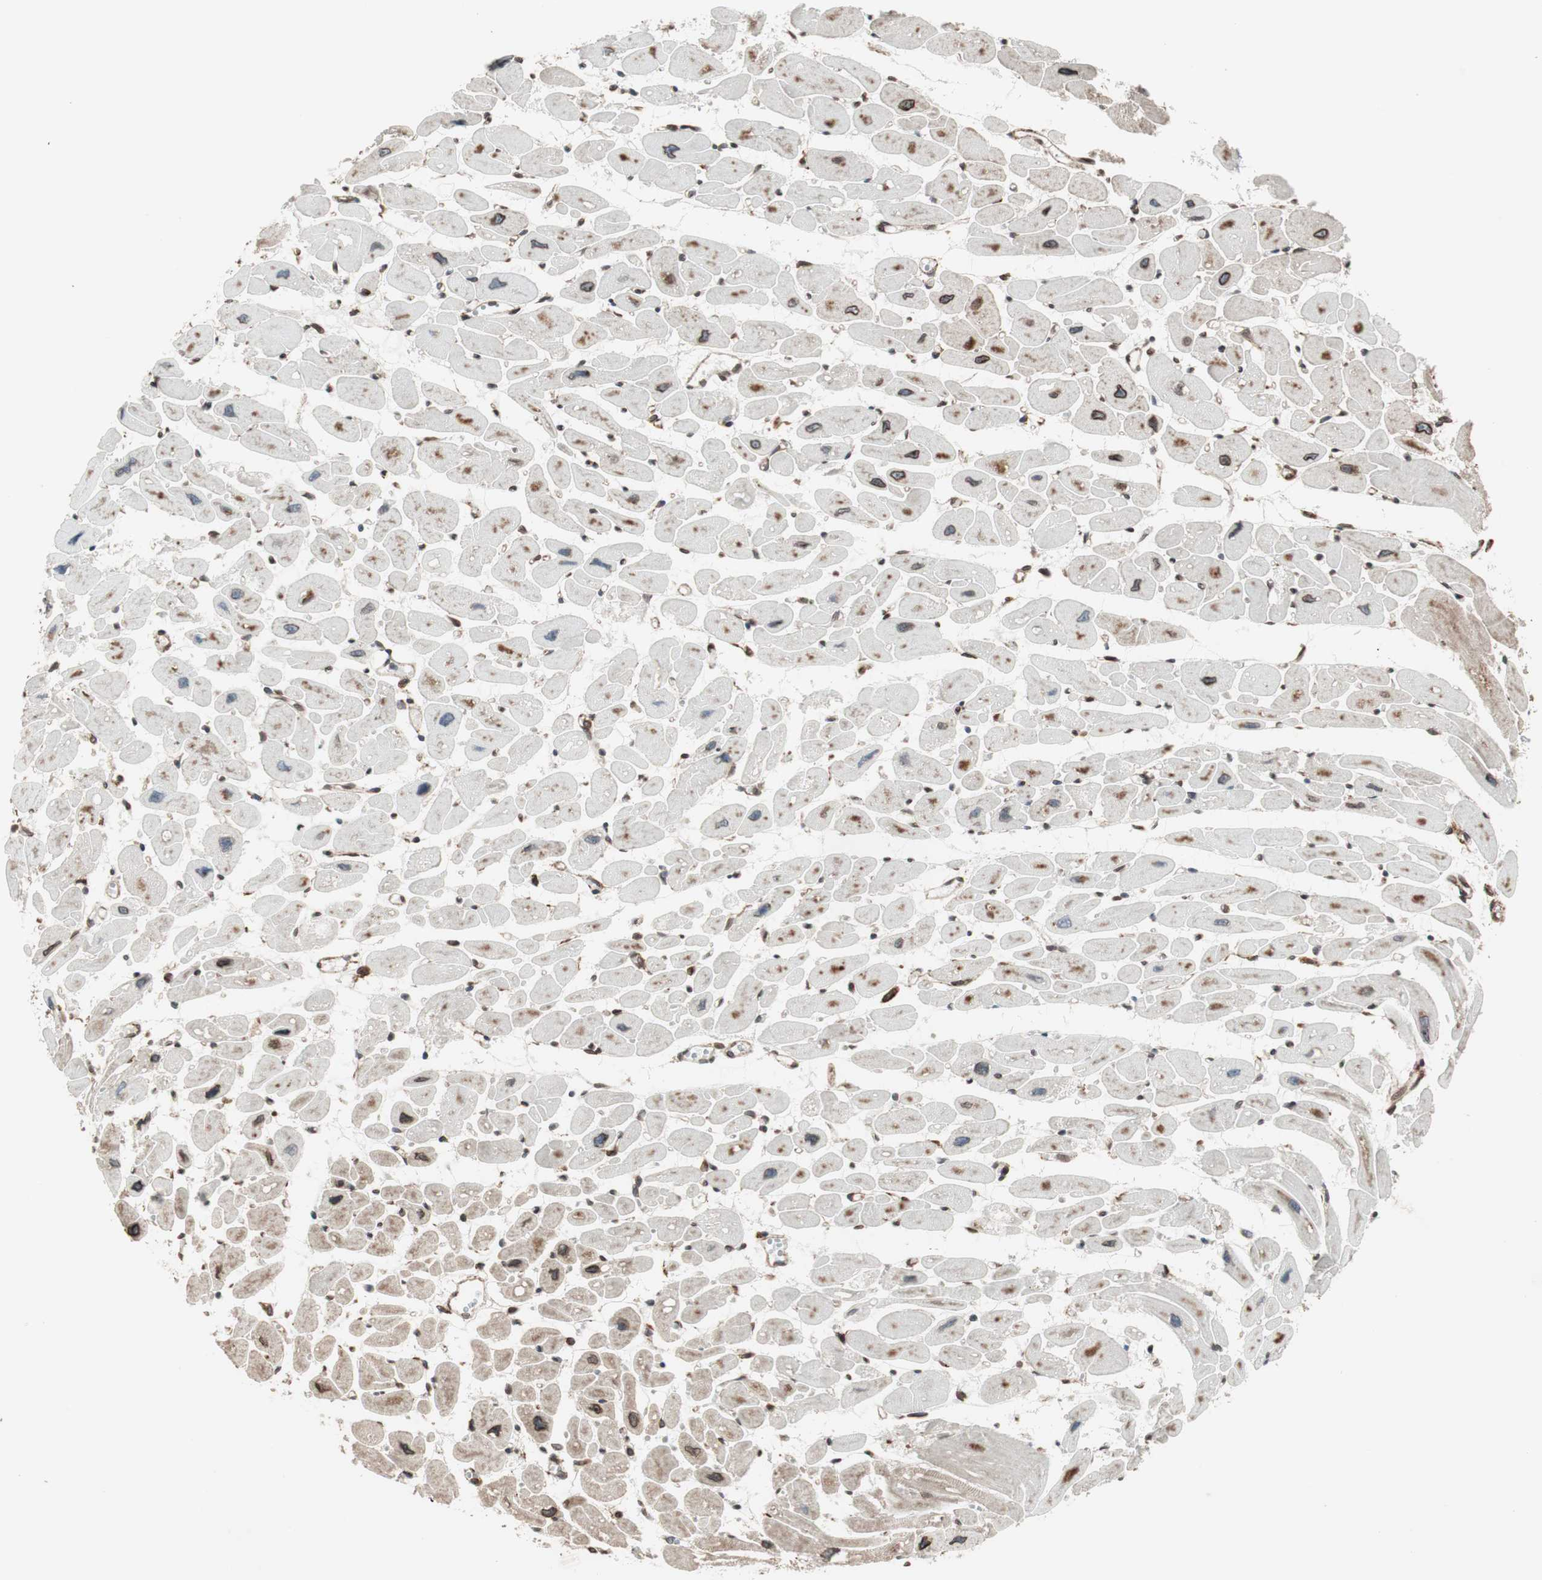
{"staining": {"intensity": "moderate", "quantity": ">75%", "location": "cytoplasmic/membranous,nuclear"}, "tissue": "heart muscle", "cell_type": "Cardiomyocytes", "image_type": "normal", "snomed": [{"axis": "morphology", "description": "Normal tissue, NOS"}, {"axis": "topography", "description": "Heart"}], "caption": "IHC (DAB) staining of normal human heart muscle reveals moderate cytoplasmic/membranous,nuclear protein expression in approximately >75% of cardiomyocytes. (DAB = brown stain, brightfield microscopy at high magnification).", "gene": "NUP62", "patient": {"sex": "female", "age": 54}}